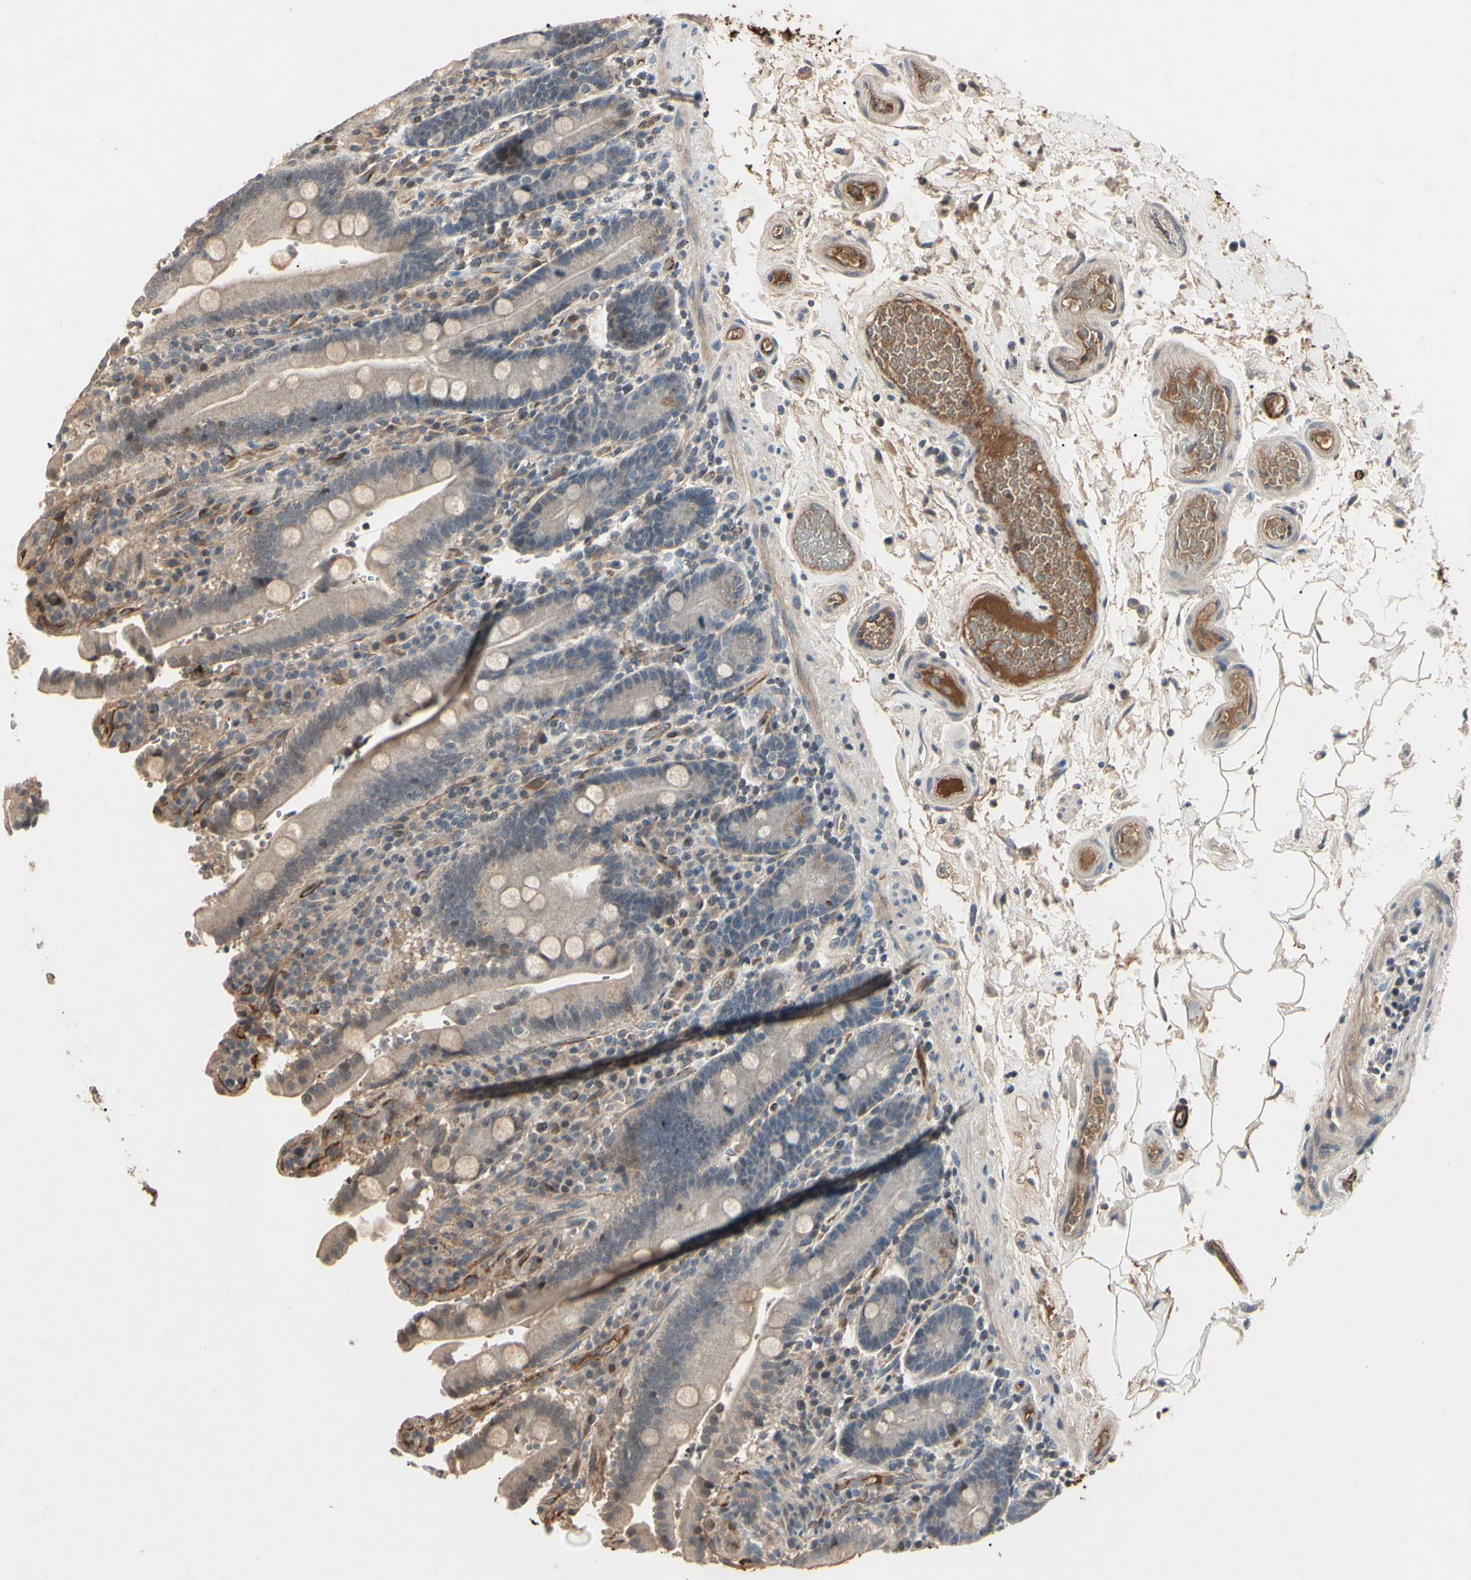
{"staining": {"intensity": "weak", "quantity": "25%-75%", "location": "cytoplasmic/membranous"}, "tissue": "duodenum", "cell_type": "Glandular cells", "image_type": "normal", "snomed": [{"axis": "morphology", "description": "Normal tissue, NOS"}, {"axis": "topography", "description": "Small intestine, NOS"}], "caption": "A micrograph of duodenum stained for a protein shows weak cytoplasmic/membranous brown staining in glandular cells. Nuclei are stained in blue.", "gene": "AEBP1", "patient": {"sex": "female", "age": 71}}